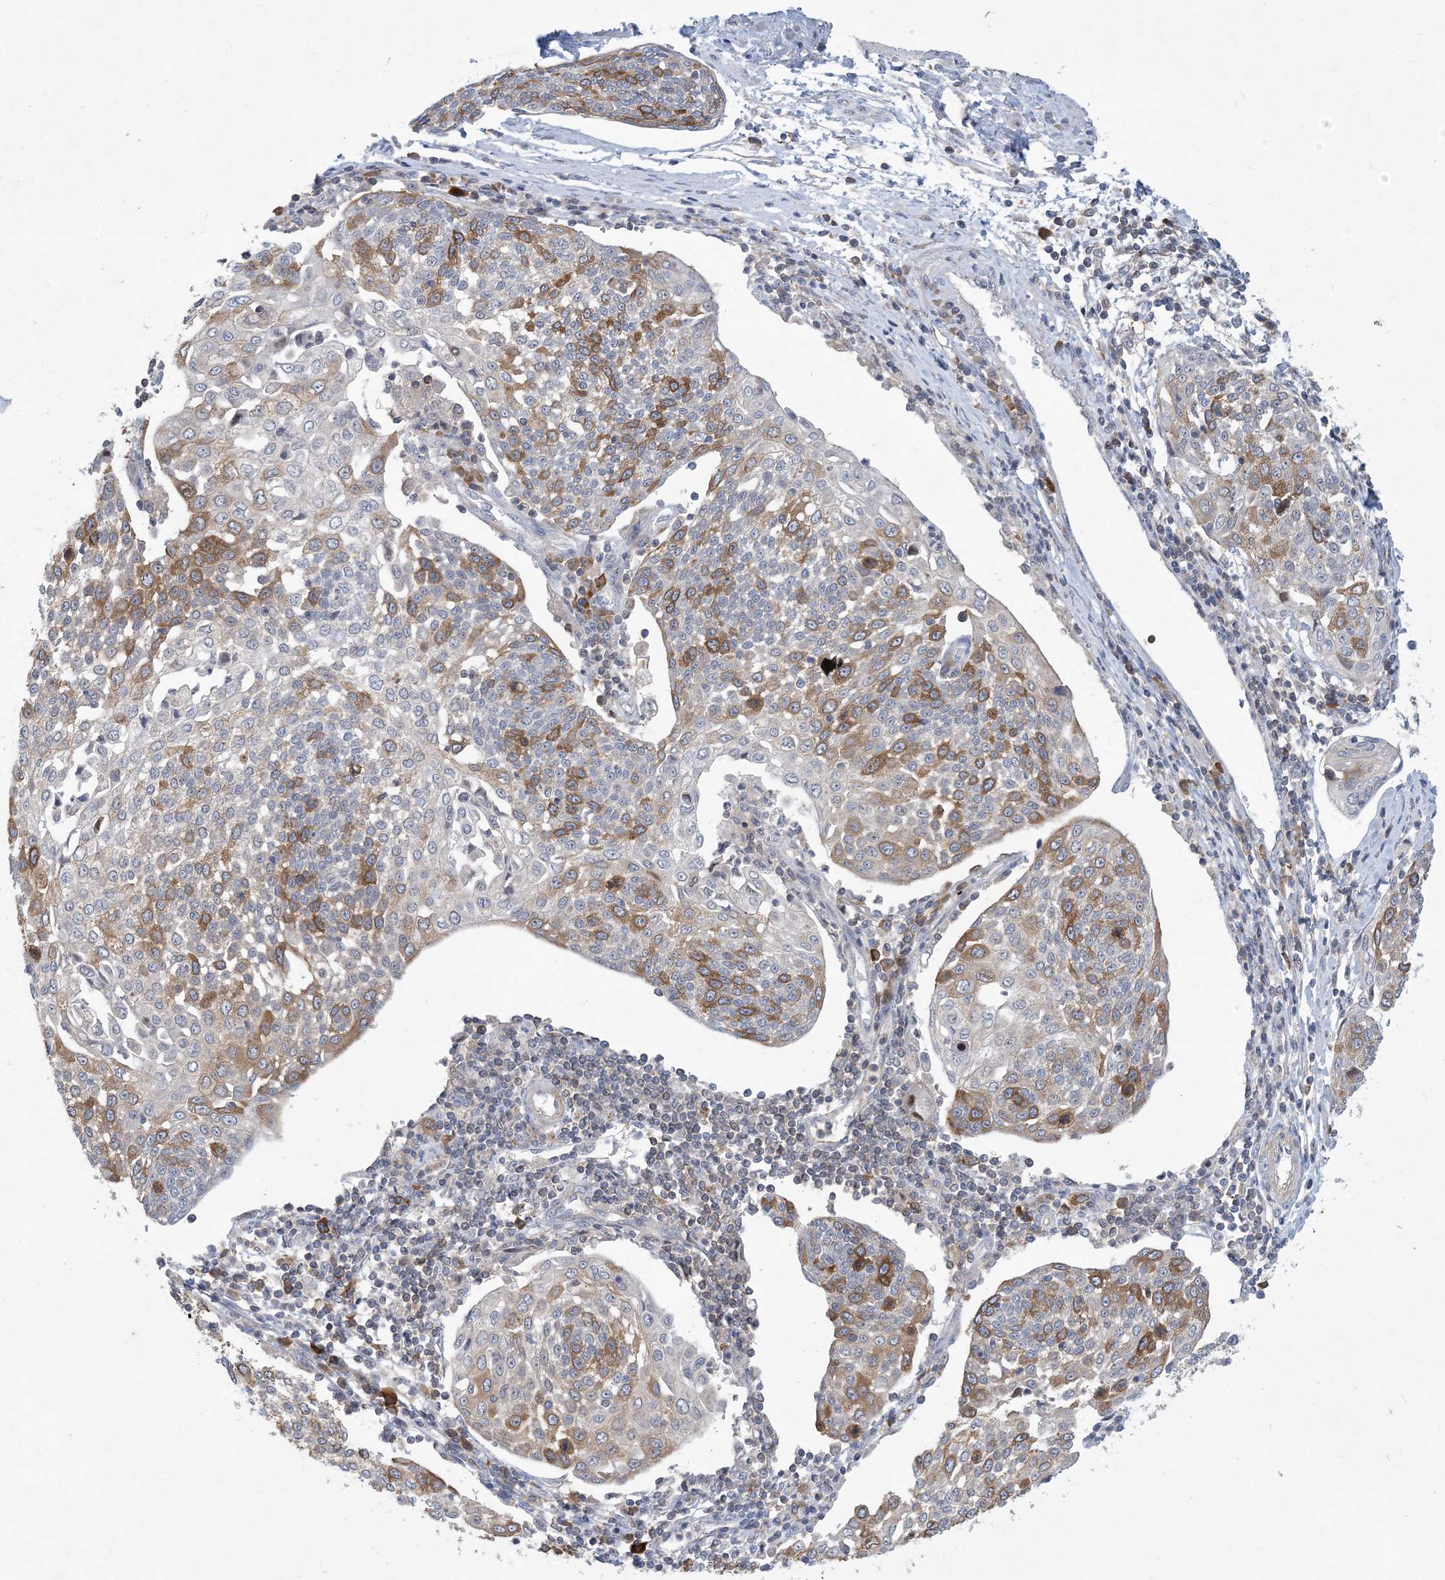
{"staining": {"intensity": "moderate", "quantity": "25%-75%", "location": "cytoplasmic/membranous"}, "tissue": "cervical cancer", "cell_type": "Tumor cells", "image_type": "cancer", "snomed": [{"axis": "morphology", "description": "Squamous cell carcinoma, NOS"}, {"axis": "topography", "description": "Cervix"}], "caption": "Cervical cancer (squamous cell carcinoma) stained with a brown dye demonstrates moderate cytoplasmic/membranous positive positivity in about 25%-75% of tumor cells.", "gene": "AOC1", "patient": {"sex": "female", "age": 34}}